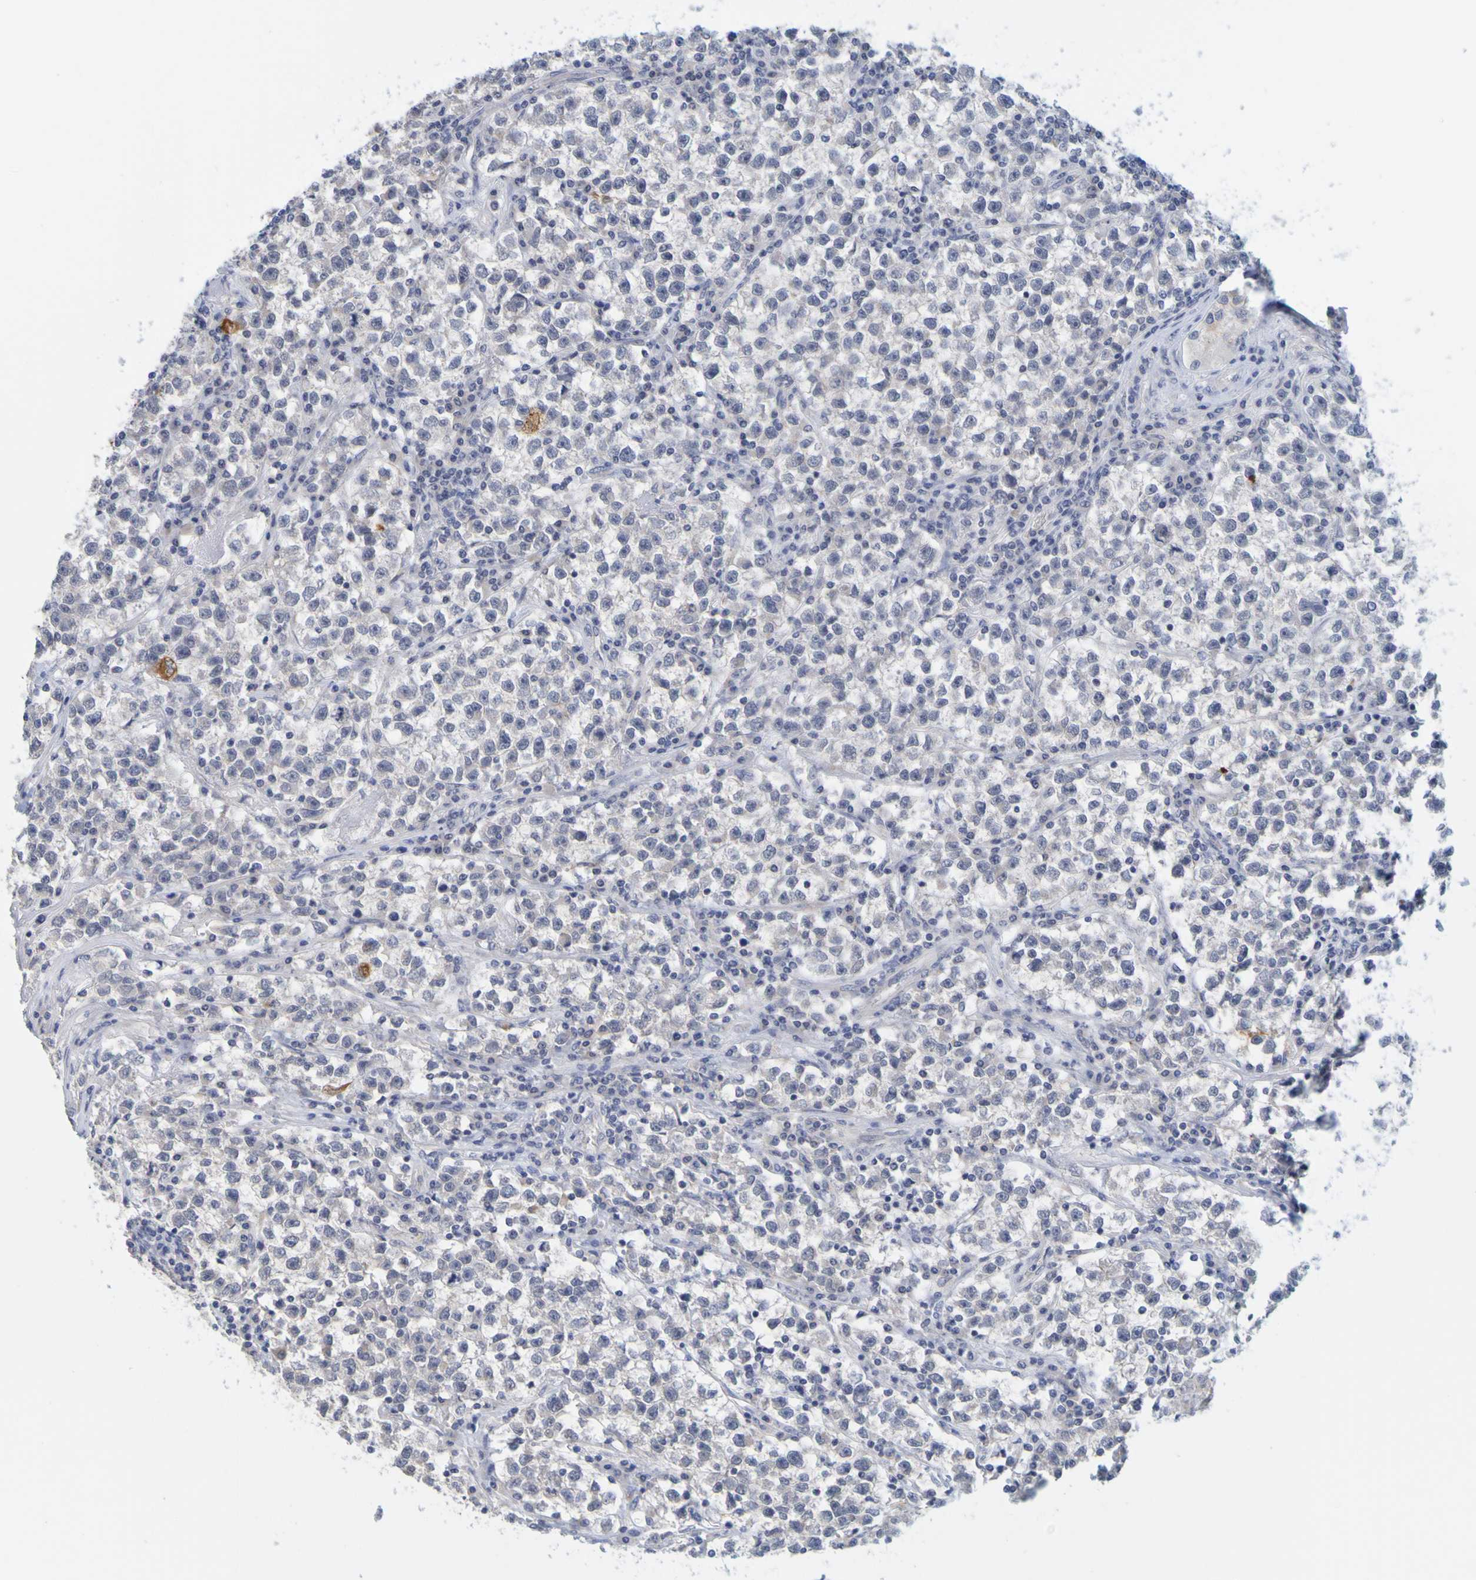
{"staining": {"intensity": "negative", "quantity": "none", "location": "none"}, "tissue": "testis cancer", "cell_type": "Tumor cells", "image_type": "cancer", "snomed": [{"axis": "morphology", "description": "Seminoma, NOS"}, {"axis": "topography", "description": "Testis"}], "caption": "Tumor cells show no significant expression in testis cancer.", "gene": "ENDOU", "patient": {"sex": "male", "age": 22}}